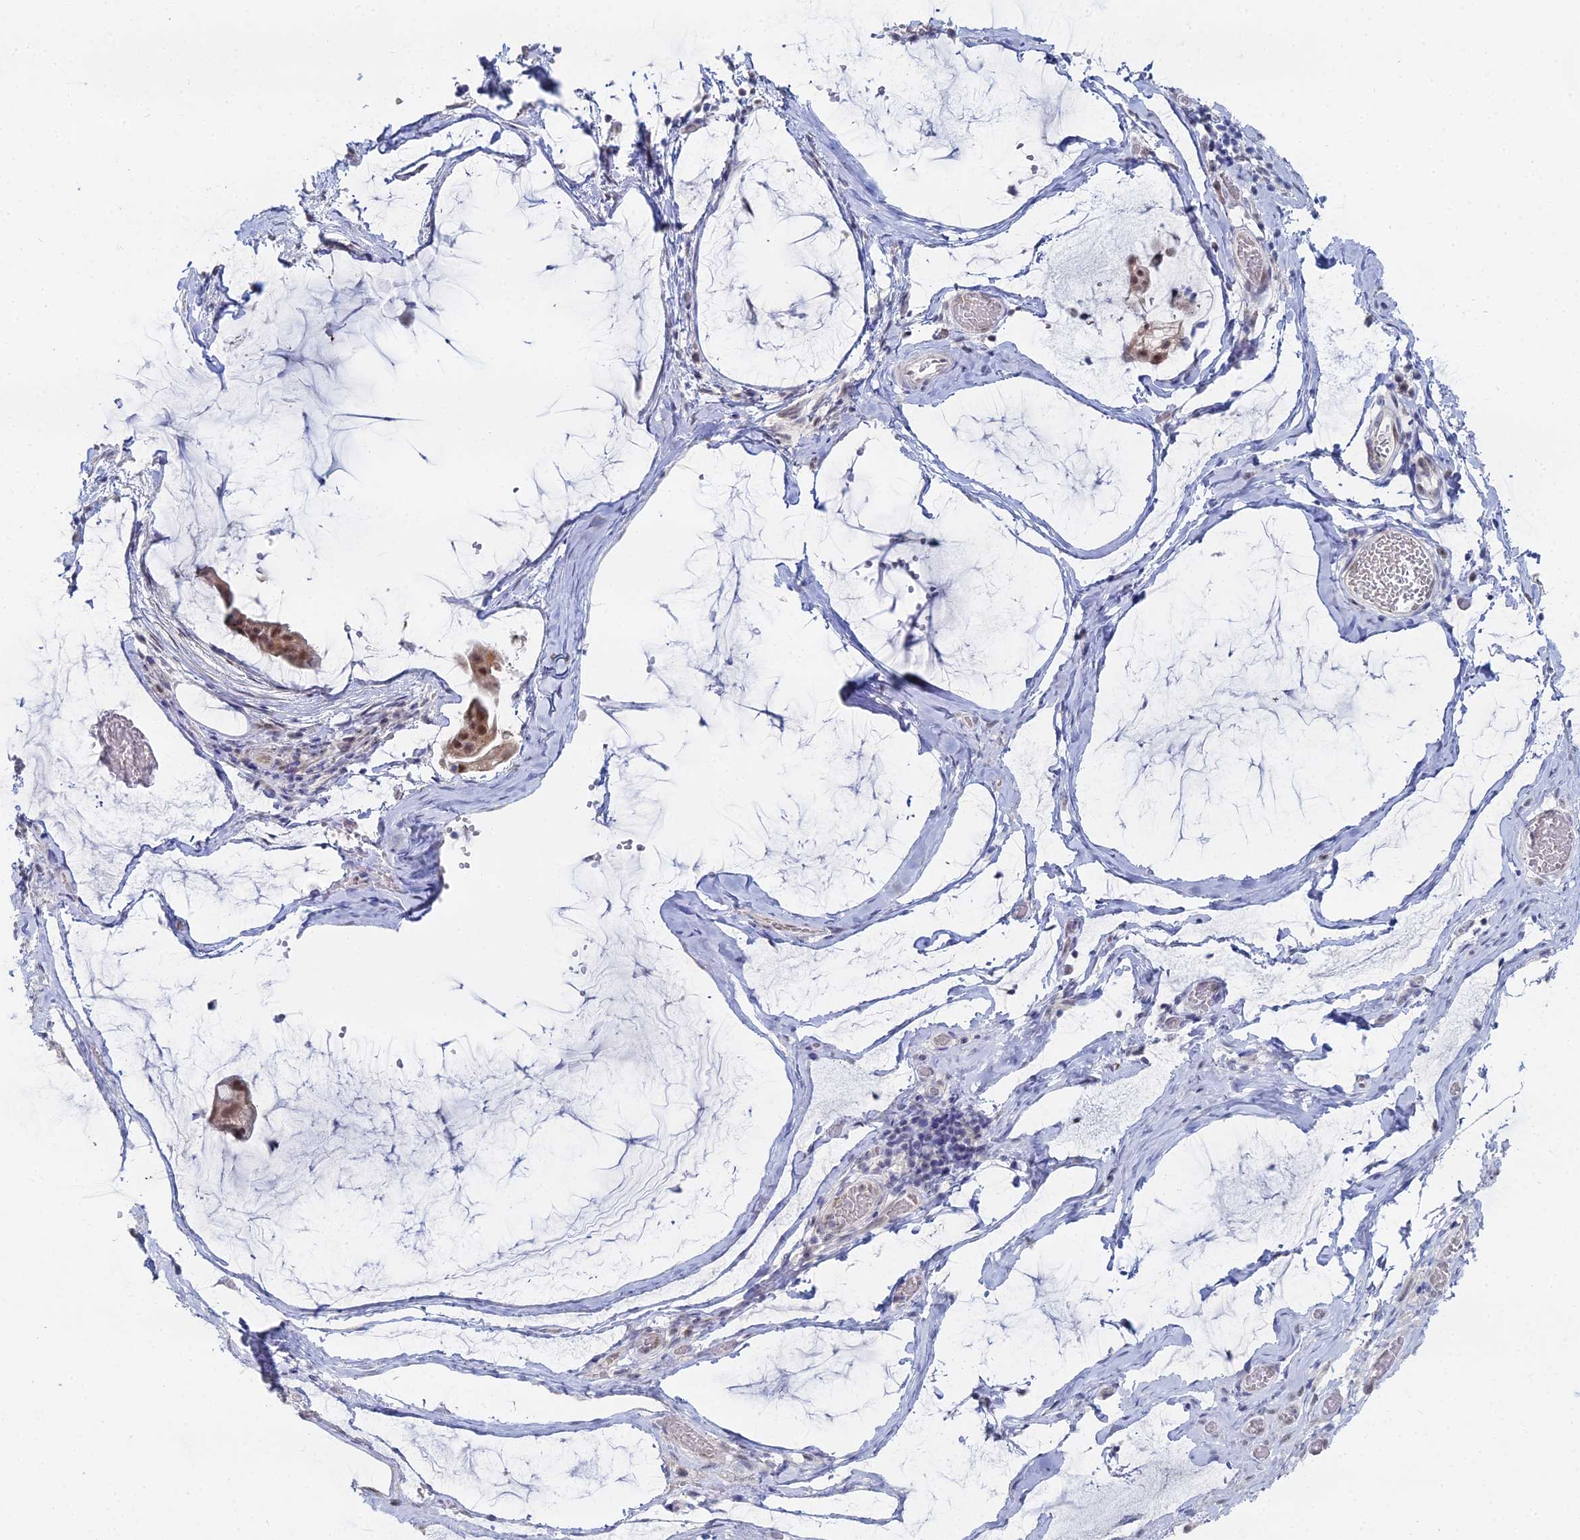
{"staining": {"intensity": "moderate", "quantity": ">75%", "location": "nuclear"}, "tissue": "ovarian cancer", "cell_type": "Tumor cells", "image_type": "cancer", "snomed": [{"axis": "morphology", "description": "Cystadenocarcinoma, mucinous, NOS"}, {"axis": "topography", "description": "Ovary"}], "caption": "A medium amount of moderate nuclear staining is appreciated in approximately >75% of tumor cells in ovarian cancer (mucinous cystadenocarcinoma) tissue.", "gene": "THAP4", "patient": {"sex": "female", "age": 73}}